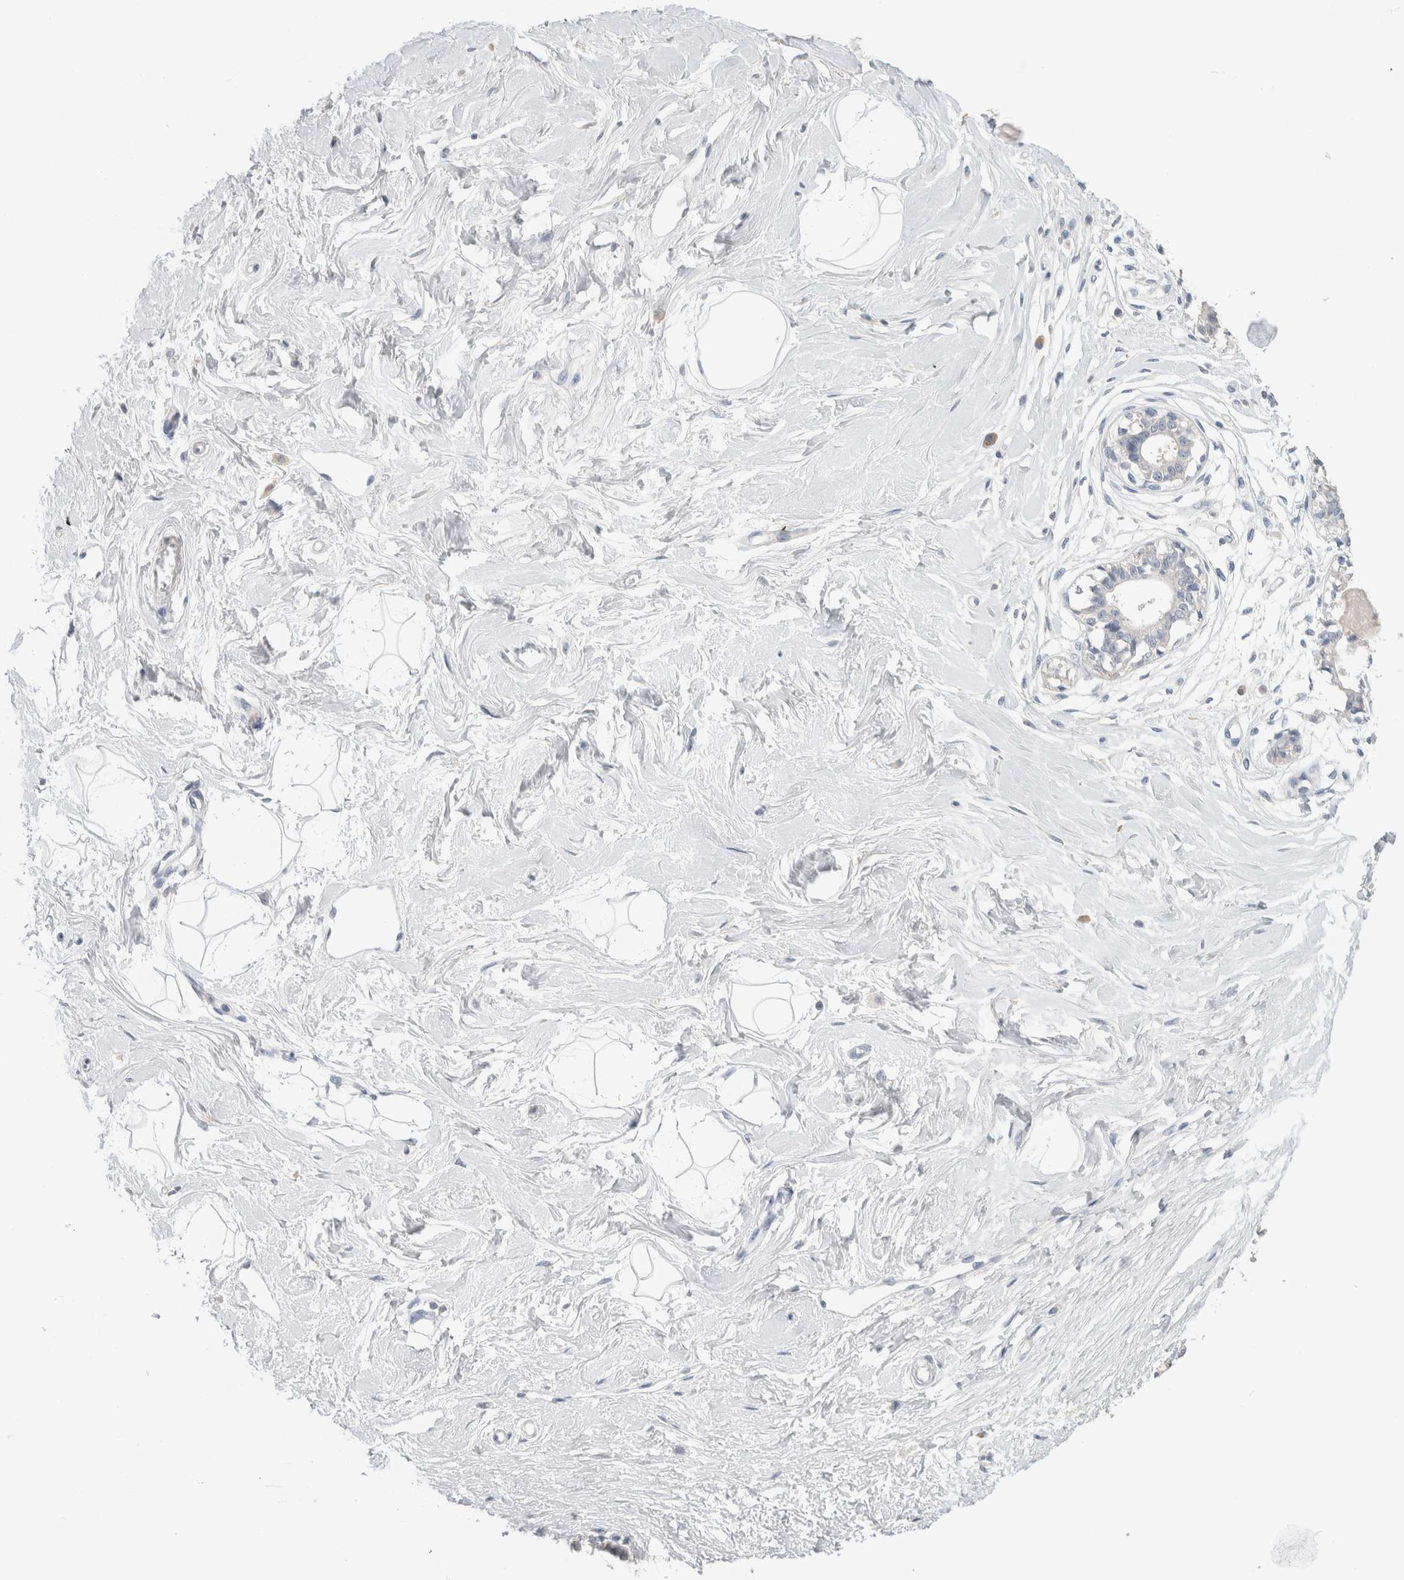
{"staining": {"intensity": "negative", "quantity": "none", "location": "none"}, "tissue": "breast", "cell_type": "Adipocytes", "image_type": "normal", "snomed": [{"axis": "morphology", "description": "Normal tissue, NOS"}, {"axis": "topography", "description": "Breast"}], "caption": "Adipocytes show no significant staining in benign breast.", "gene": "LAMP3", "patient": {"sex": "female", "age": 45}}